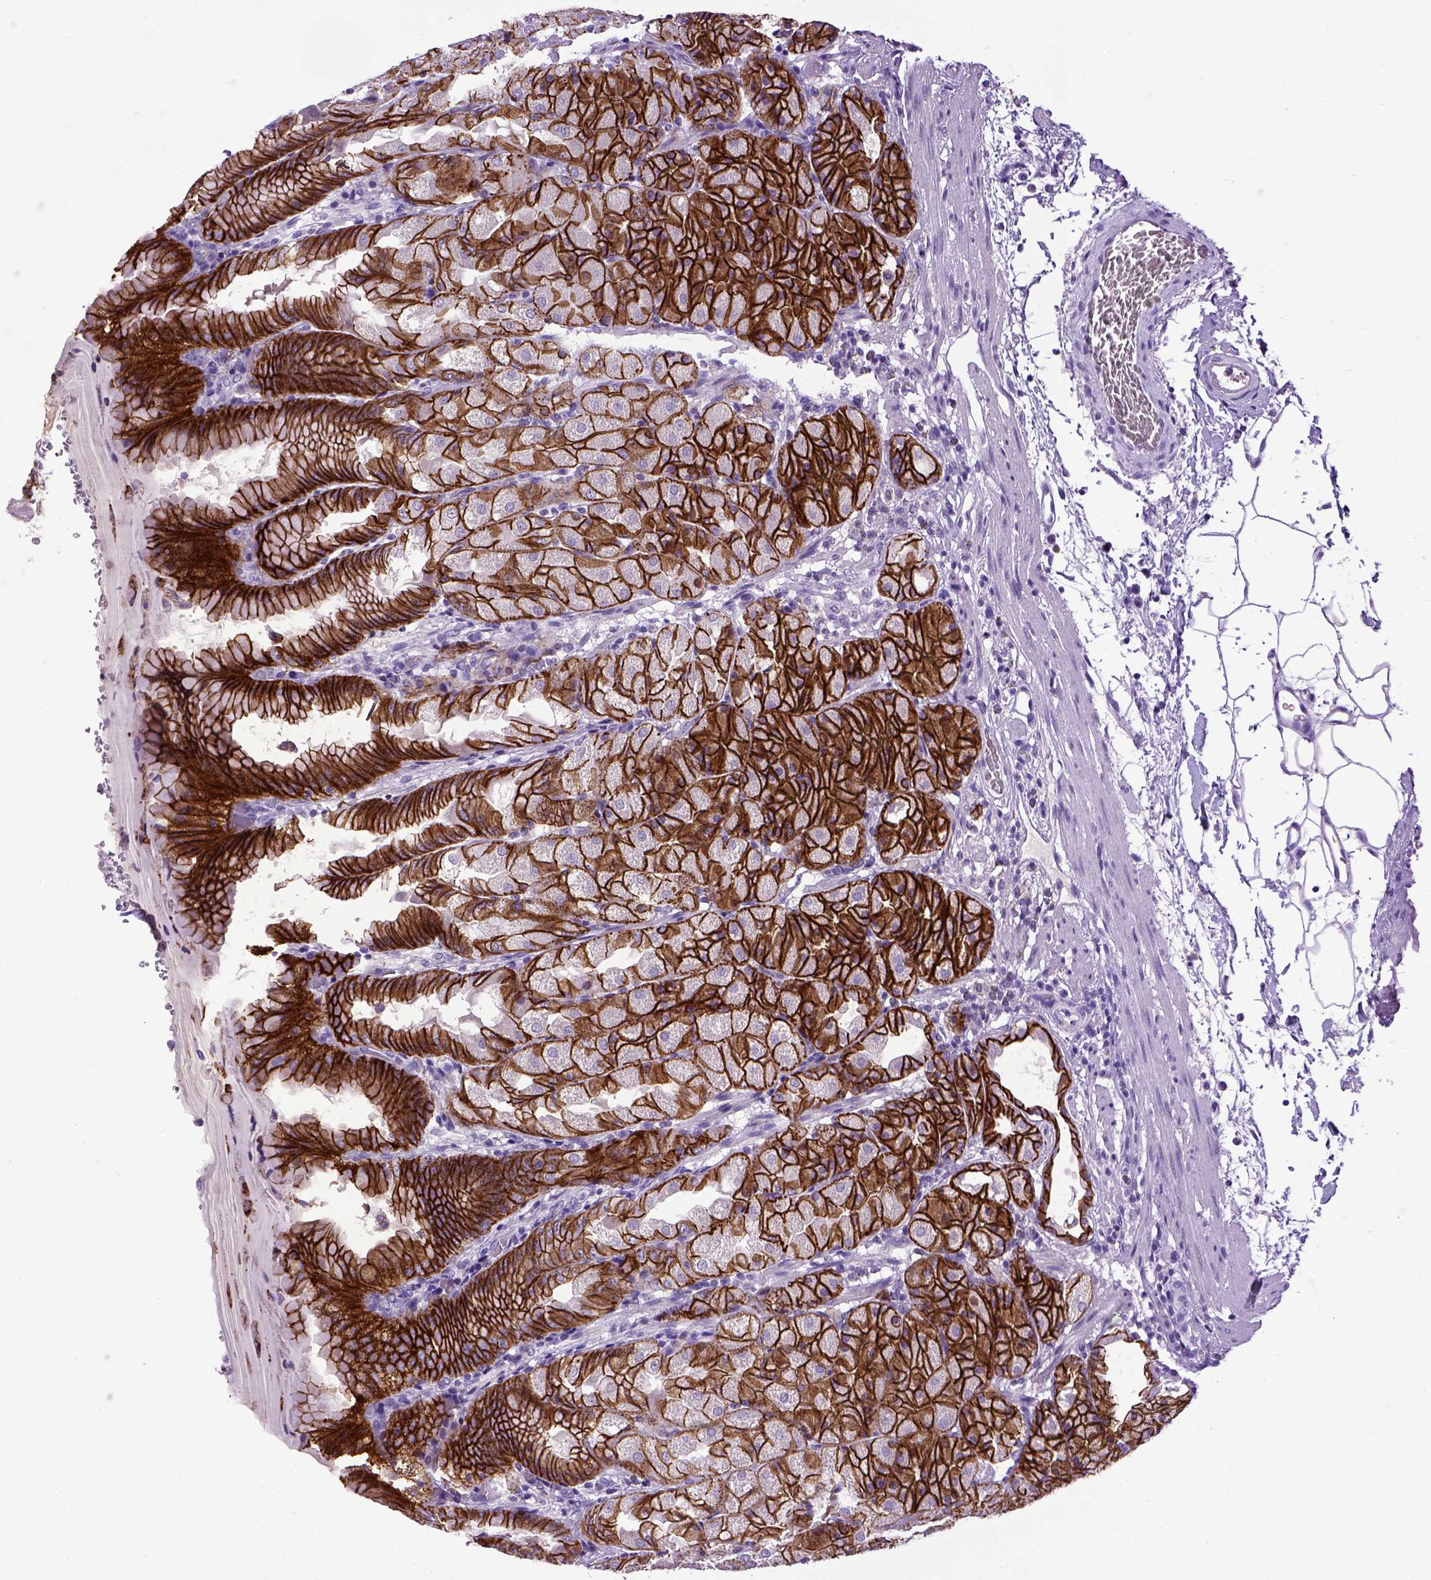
{"staining": {"intensity": "strong", "quantity": ">75%", "location": "cytoplasmic/membranous"}, "tissue": "stomach", "cell_type": "Glandular cells", "image_type": "normal", "snomed": [{"axis": "morphology", "description": "Normal tissue, NOS"}, {"axis": "topography", "description": "Stomach, upper"}, {"axis": "topography", "description": "Stomach"}, {"axis": "topography", "description": "Stomach, lower"}], "caption": "A high-resolution photomicrograph shows immunohistochemistry staining of unremarkable stomach, which displays strong cytoplasmic/membranous staining in about >75% of glandular cells.", "gene": "CDH1", "patient": {"sex": "male", "age": 62}}